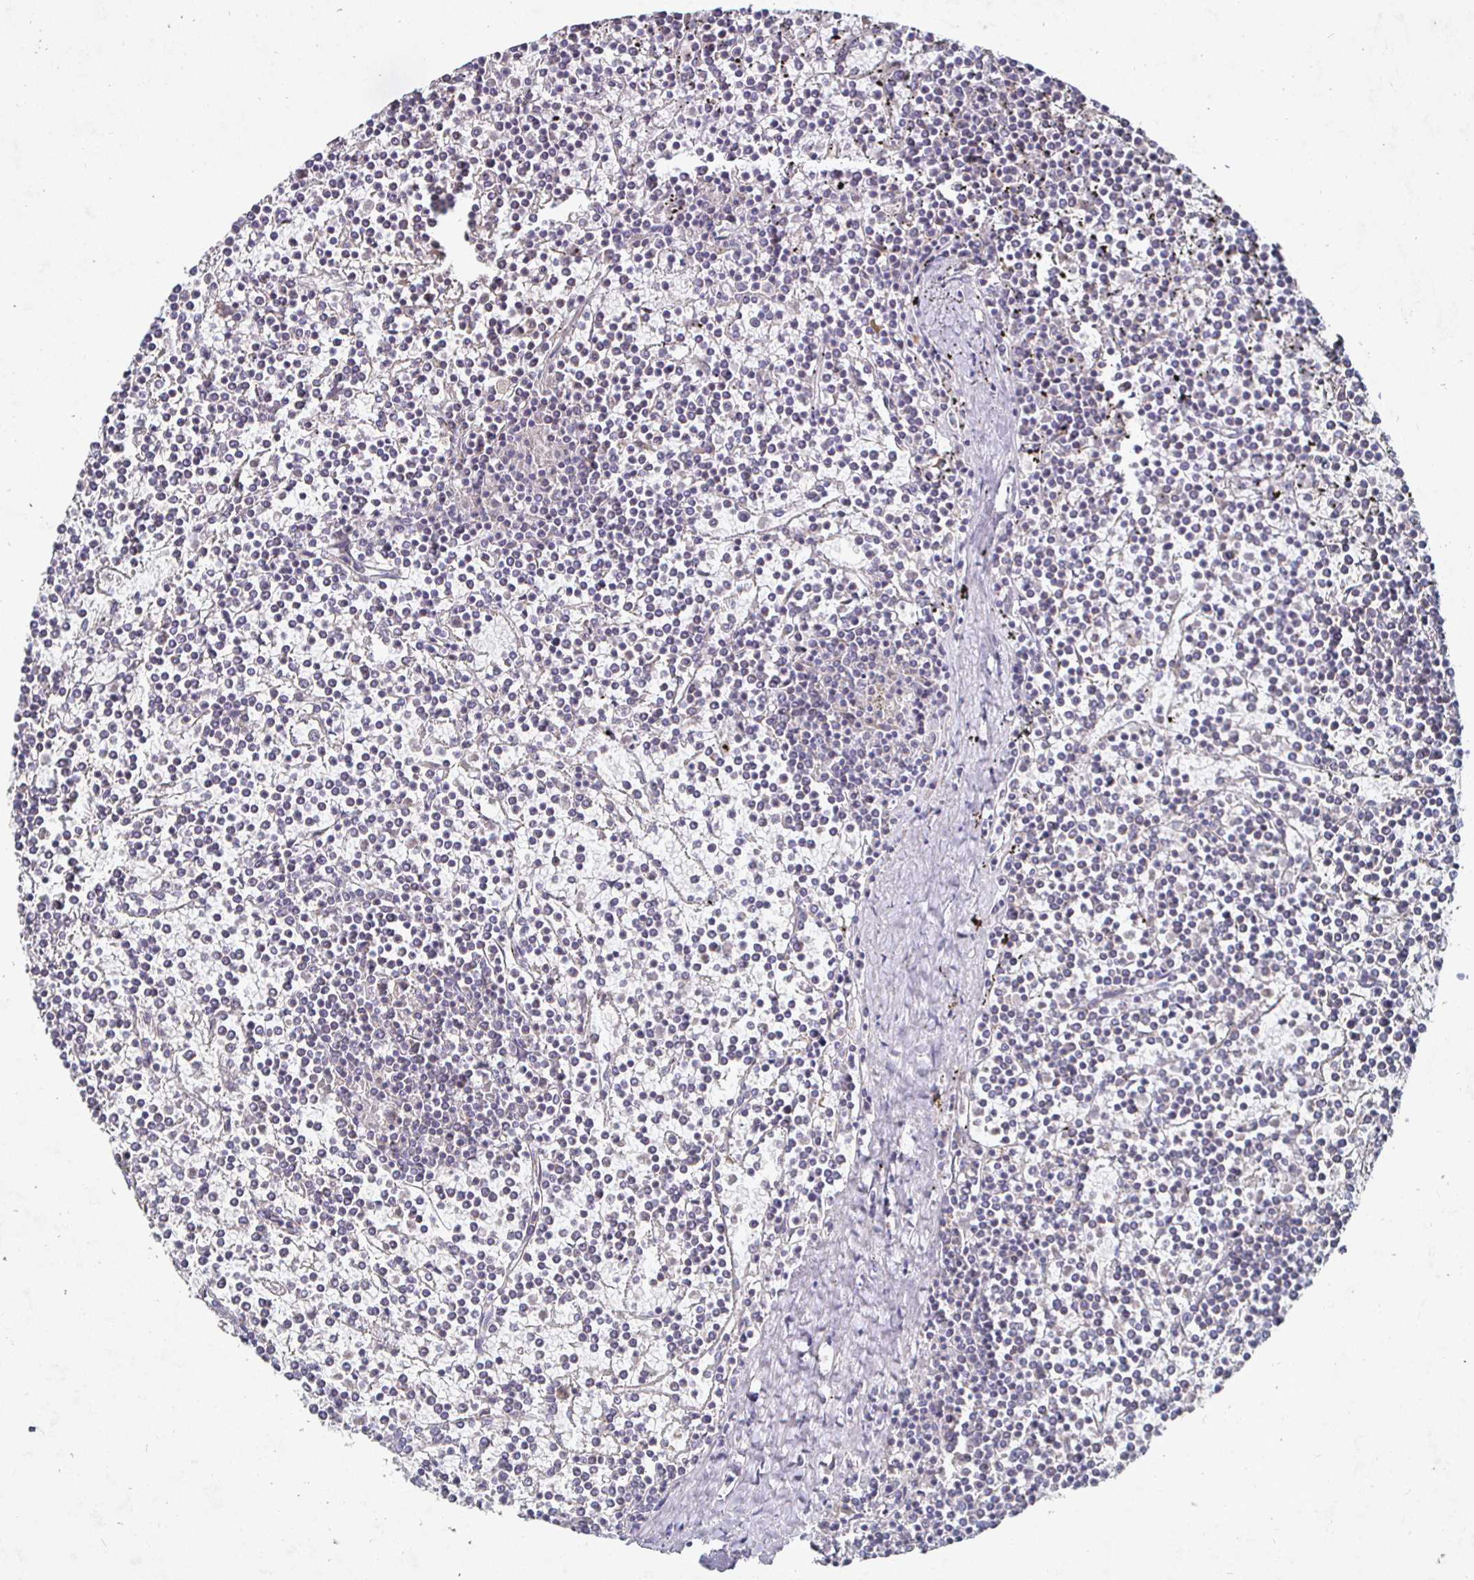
{"staining": {"intensity": "negative", "quantity": "none", "location": "none"}, "tissue": "lymphoma", "cell_type": "Tumor cells", "image_type": "cancer", "snomed": [{"axis": "morphology", "description": "Malignant lymphoma, non-Hodgkin's type, Low grade"}, {"axis": "topography", "description": "Spleen"}], "caption": "Immunohistochemical staining of human lymphoma displays no significant positivity in tumor cells.", "gene": "NRSN1", "patient": {"sex": "female", "age": 19}}